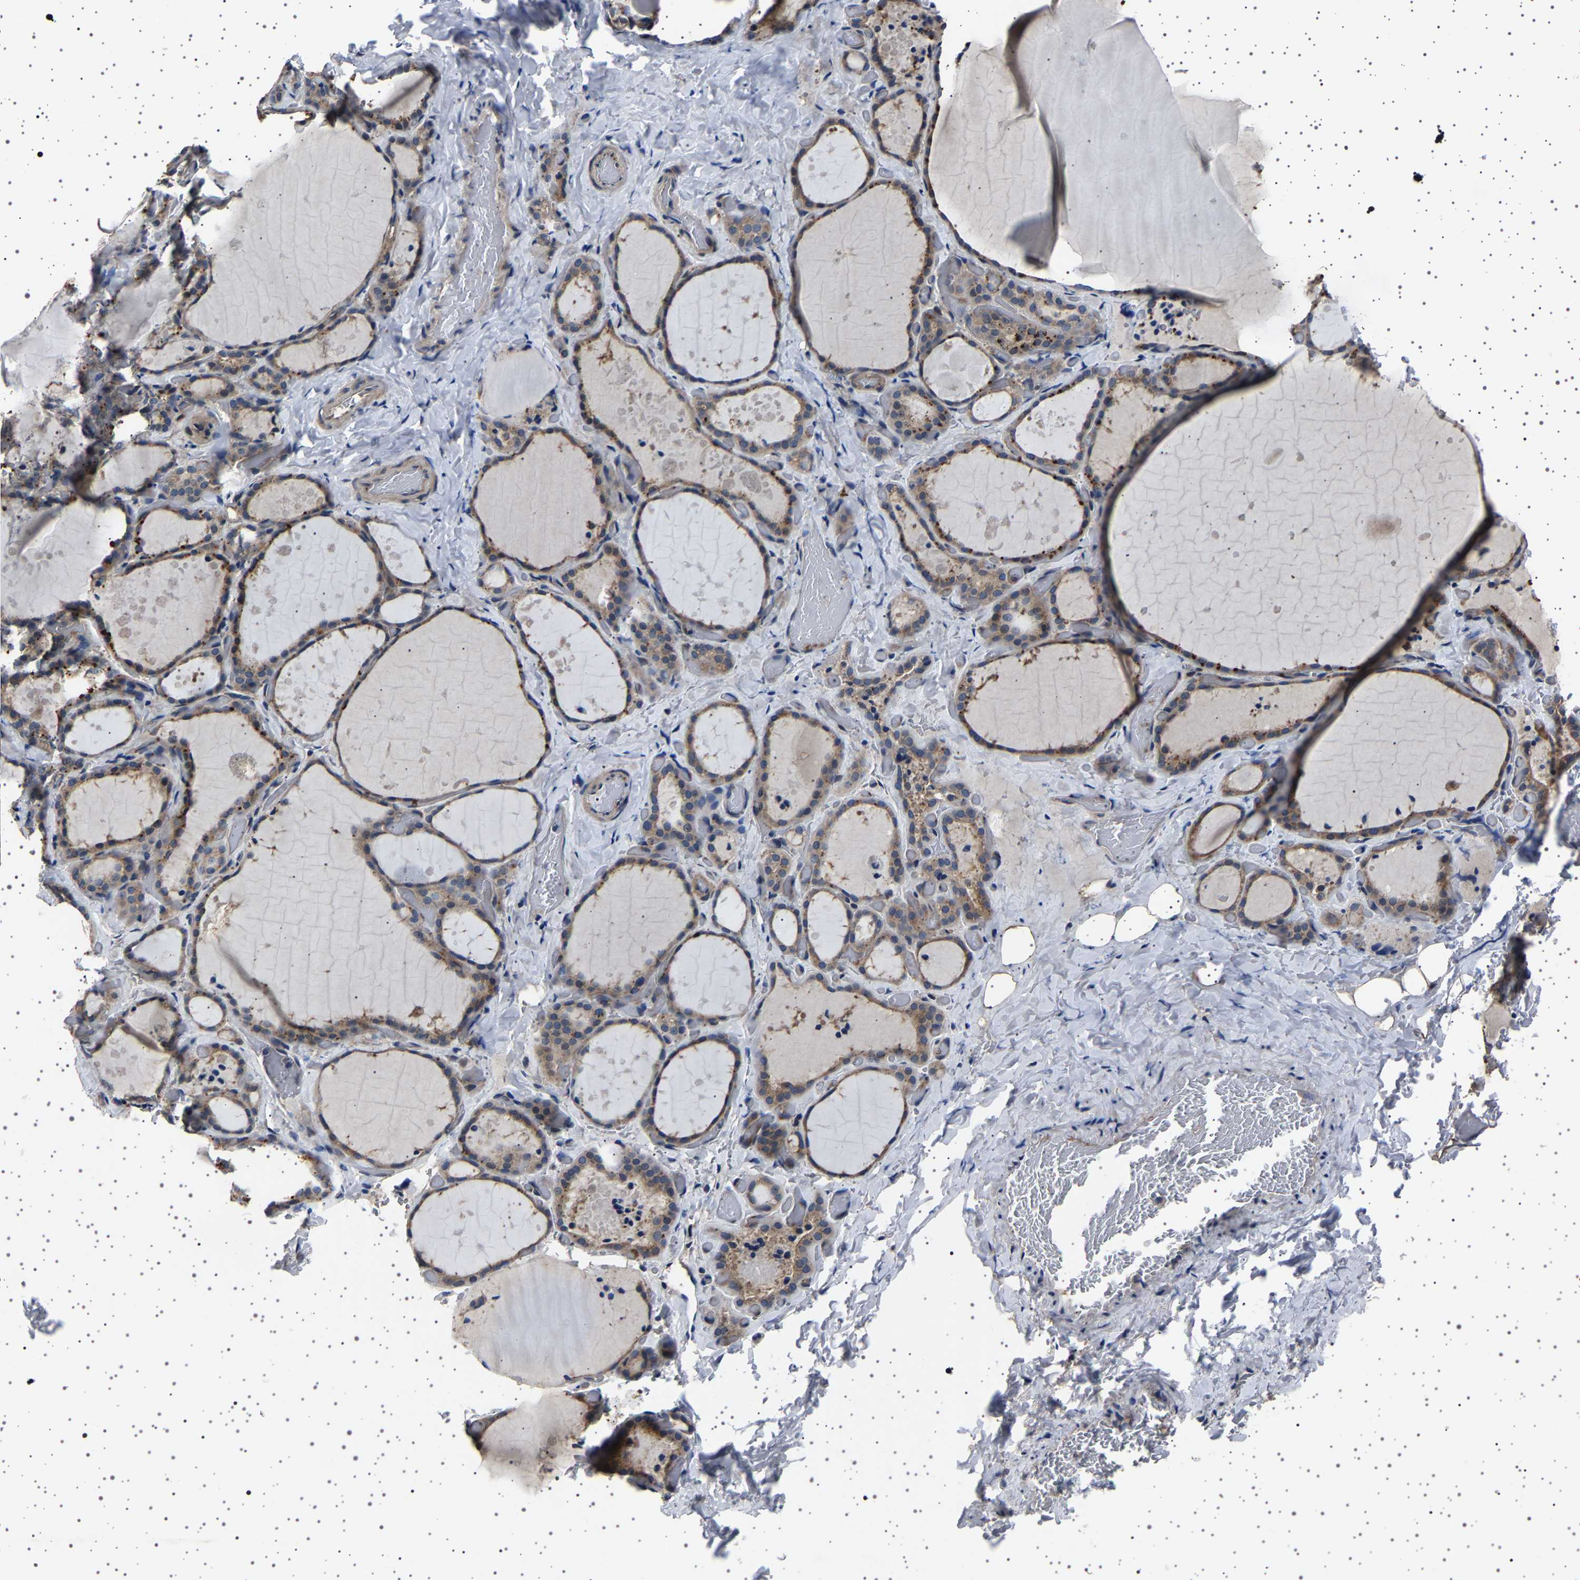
{"staining": {"intensity": "weak", "quantity": ">75%", "location": "cytoplasmic/membranous"}, "tissue": "thyroid gland", "cell_type": "Glandular cells", "image_type": "normal", "snomed": [{"axis": "morphology", "description": "Normal tissue, NOS"}, {"axis": "topography", "description": "Thyroid gland"}], "caption": "A histopathology image showing weak cytoplasmic/membranous positivity in about >75% of glandular cells in normal thyroid gland, as visualized by brown immunohistochemical staining.", "gene": "NCKAP1", "patient": {"sex": "female", "age": 44}}